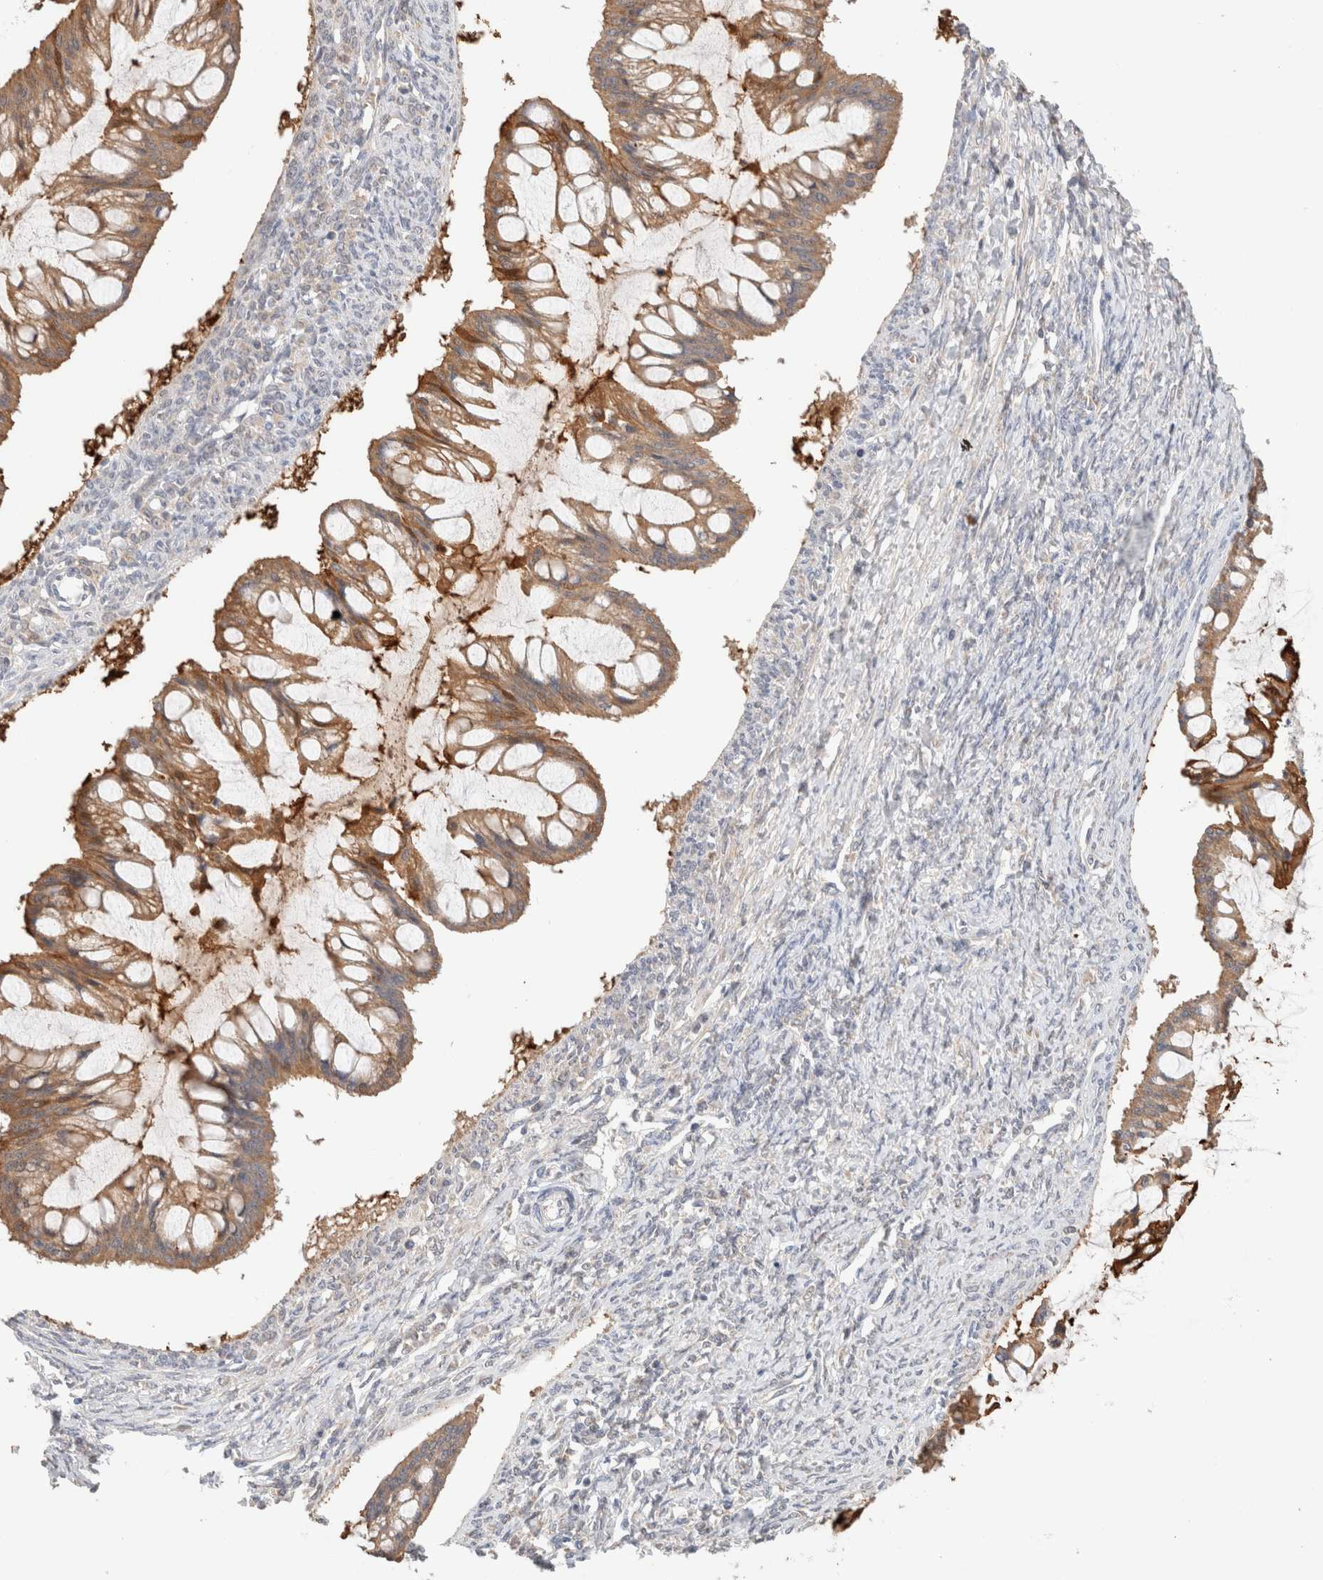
{"staining": {"intensity": "moderate", "quantity": ">75%", "location": "cytoplasmic/membranous"}, "tissue": "ovarian cancer", "cell_type": "Tumor cells", "image_type": "cancer", "snomed": [{"axis": "morphology", "description": "Cystadenocarcinoma, mucinous, NOS"}, {"axis": "topography", "description": "Ovary"}], "caption": "Immunohistochemistry (IHC) of ovarian cancer demonstrates medium levels of moderate cytoplasmic/membranous positivity in approximately >75% of tumor cells.", "gene": "CA13", "patient": {"sex": "female", "age": 73}}